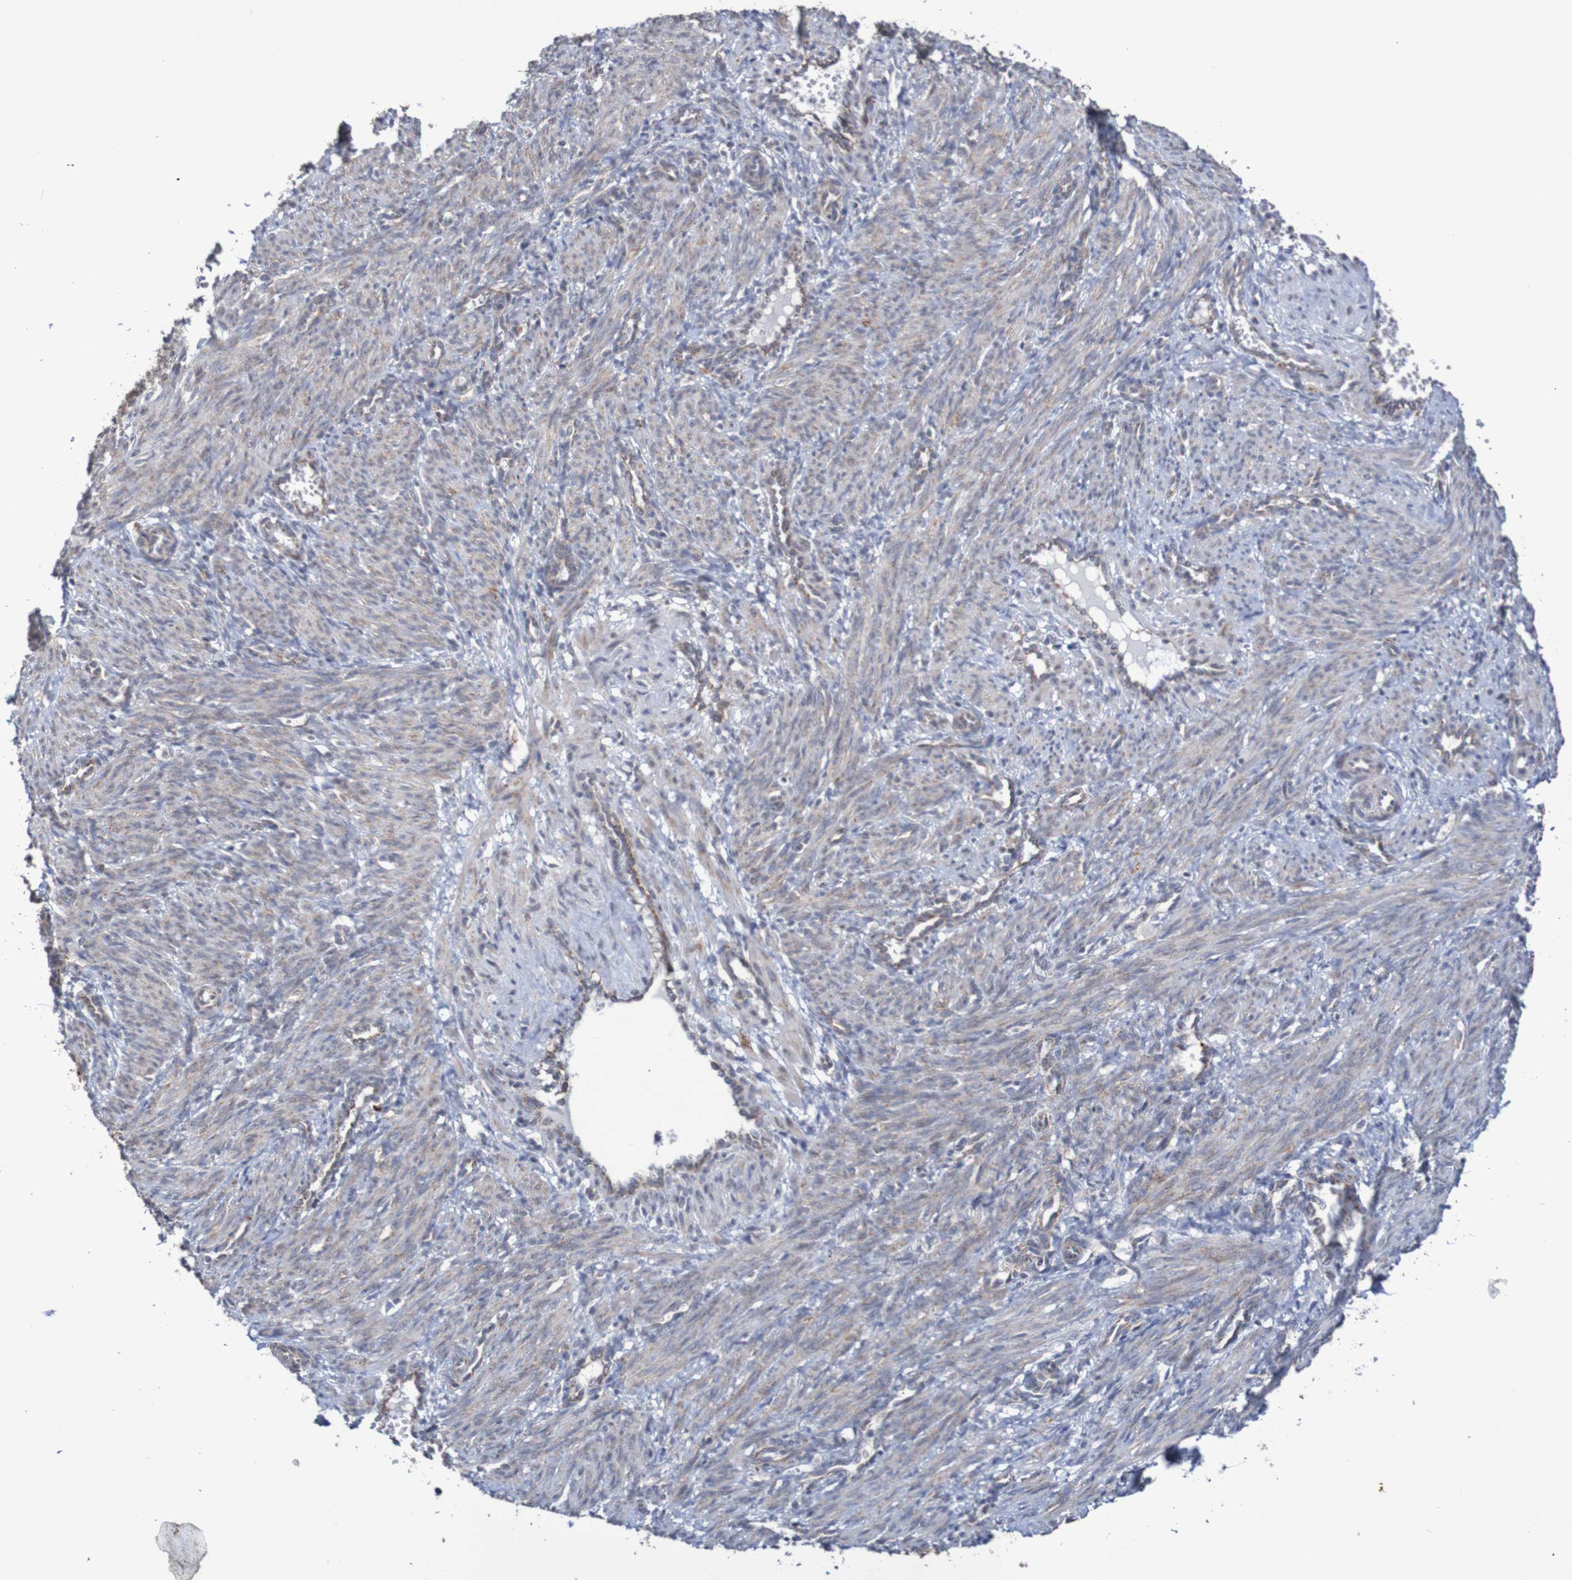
{"staining": {"intensity": "negative", "quantity": "none", "location": "none"}, "tissue": "smooth muscle", "cell_type": "Smooth muscle cells", "image_type": "normal", "snomed": [{"axis": "morphology", "description": "Normal tissue, NOS"}, {"axis": "topography", "description": "Endometrium"}], "caption": "IHC of benign human smooth muscle shows no positivity in smooth muscle cells. (Immunohistochemistry, brightfield microscopy, high magnification).", "gene": "DVL1", "patient": {"sex": "female", "age": 33}}